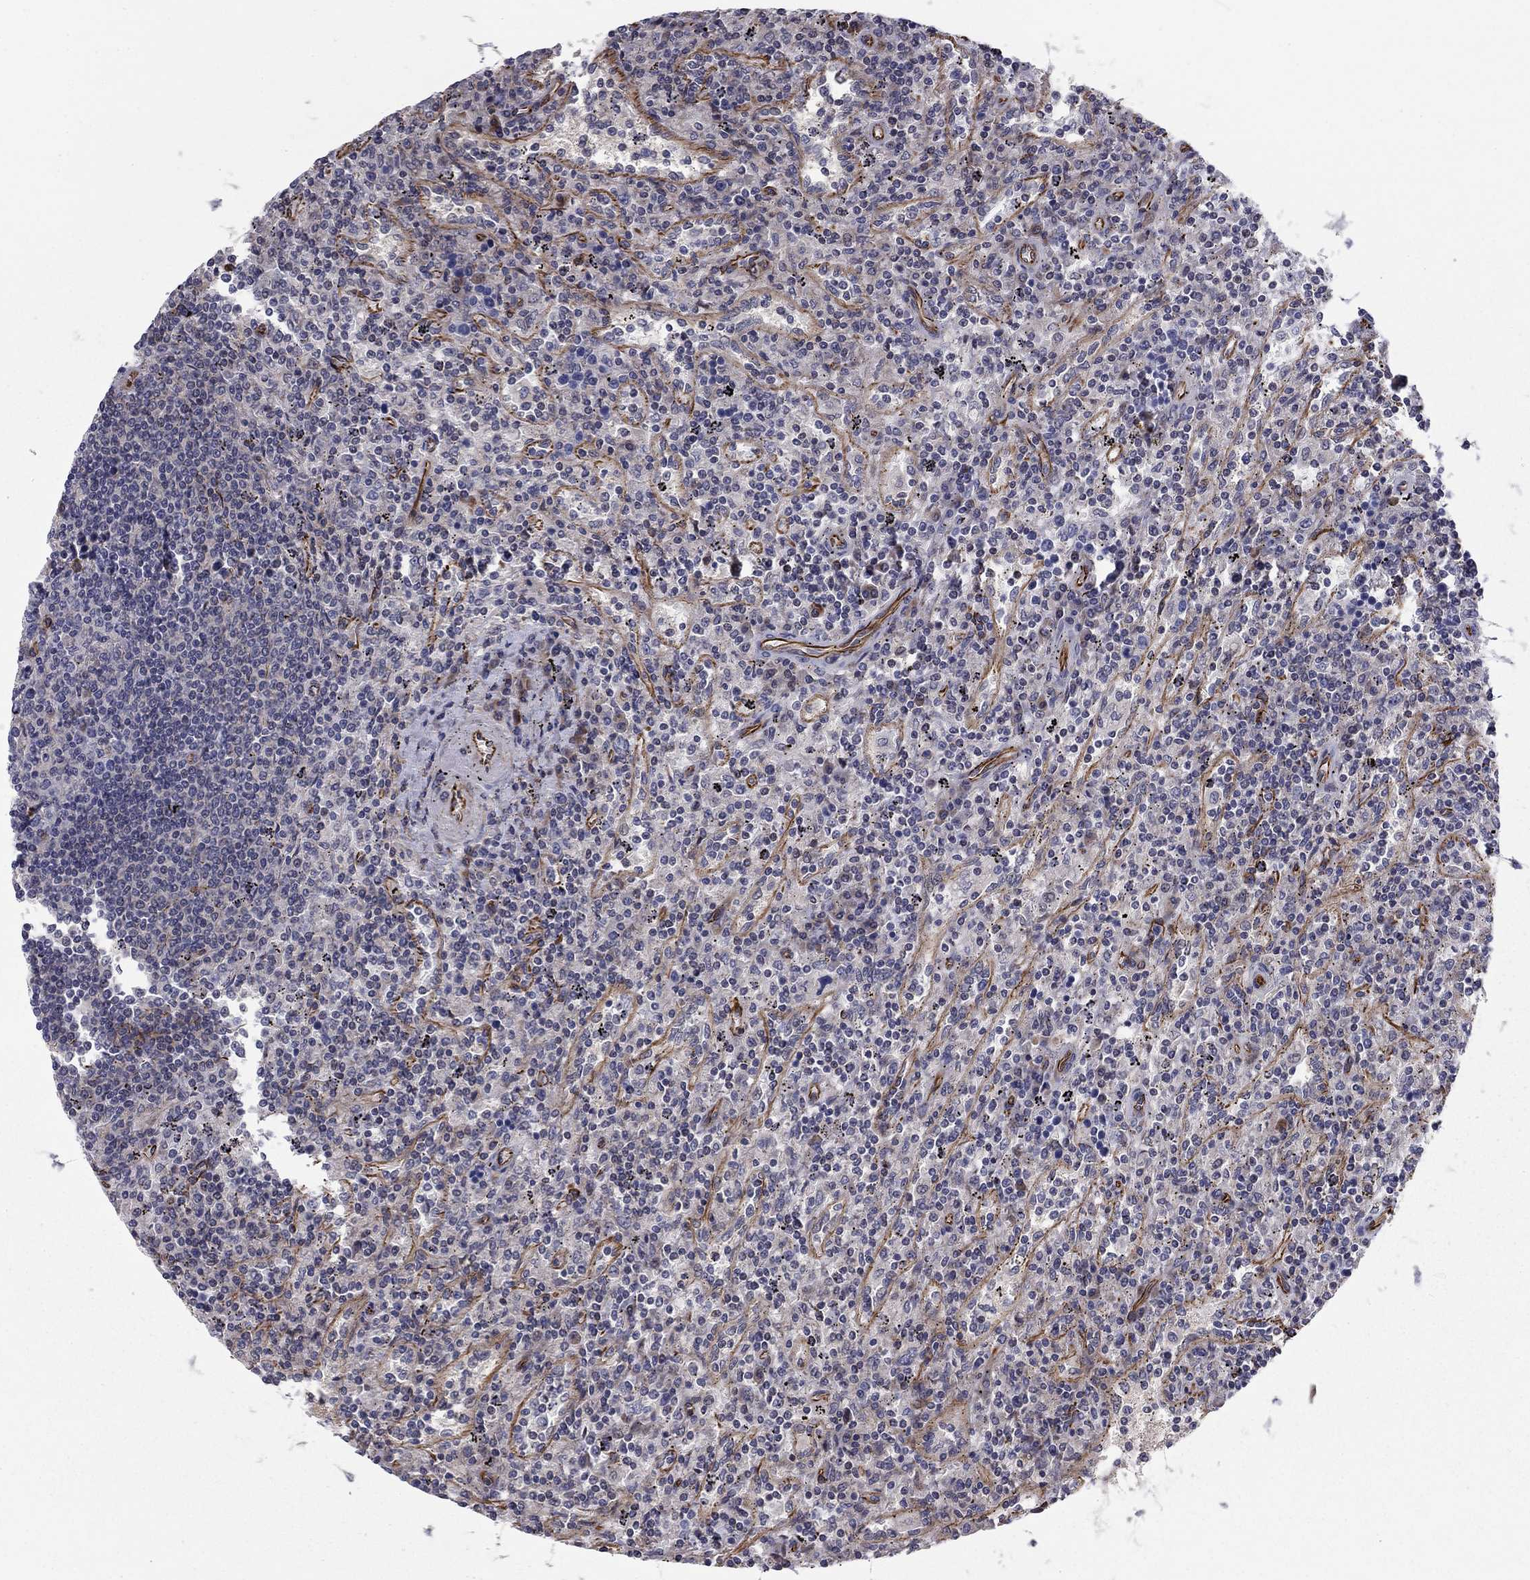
{"staining": {"intensity": "negative", "quantity": "none", "location": "none"}, "tissue": "lymphoma", "cell_type": "Tumor cells", "image_type": "cancer", "snomed": [{"axis": "morphology", "description": "Malignant lymphoma, non-Hodgkin's type, Low grade"}, {"axis": "topography", "description": "Spleen"}], "caption": "Lymphoma stained for a protein using immunohistochemistry (IHC) shows no positivity tumor cells.", "gene": "CLSTN1", "patient": {"sex": "male", "age": 62}}